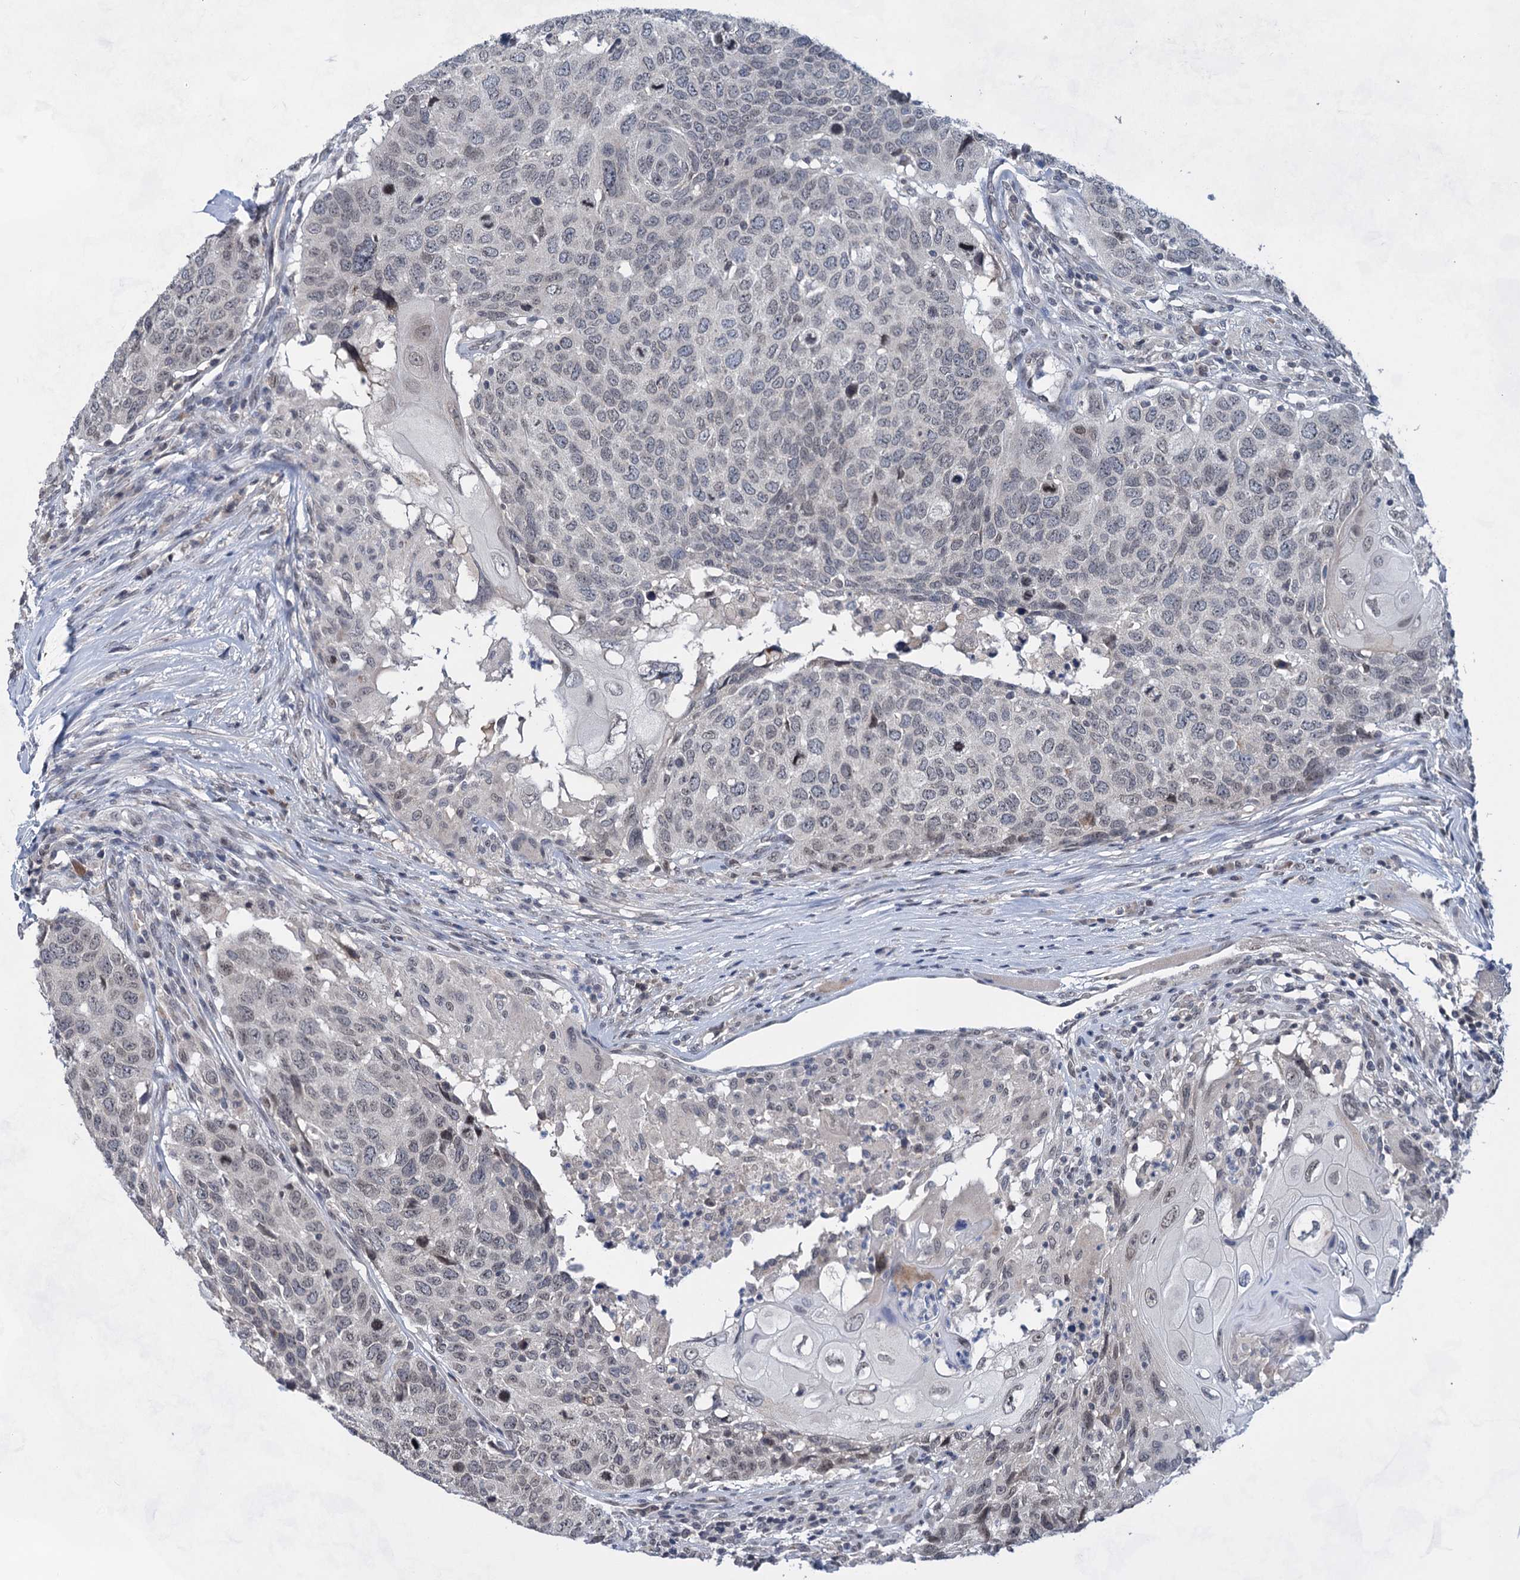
{"staining": {"intensity": "negative", "quantity": "none", "location": "none"}, "tissue": "head and neck cancer", "cell_type": "Tumor cells", "image_type": "cancer", "snomed": [{"axis": "morphology", "description": "Squamous cell carcinoma, NOS"}, {"axis": "topography", "description": "Head-Neck"}], "caption": "The immunohistochemistry (IHC) micrograph has no significant positivity in tumor cells of head and neck cancer tissue. Nuclei are stained in blue.", "gene": "TTC17", "patient": {"sex": "male", "age": 66}}